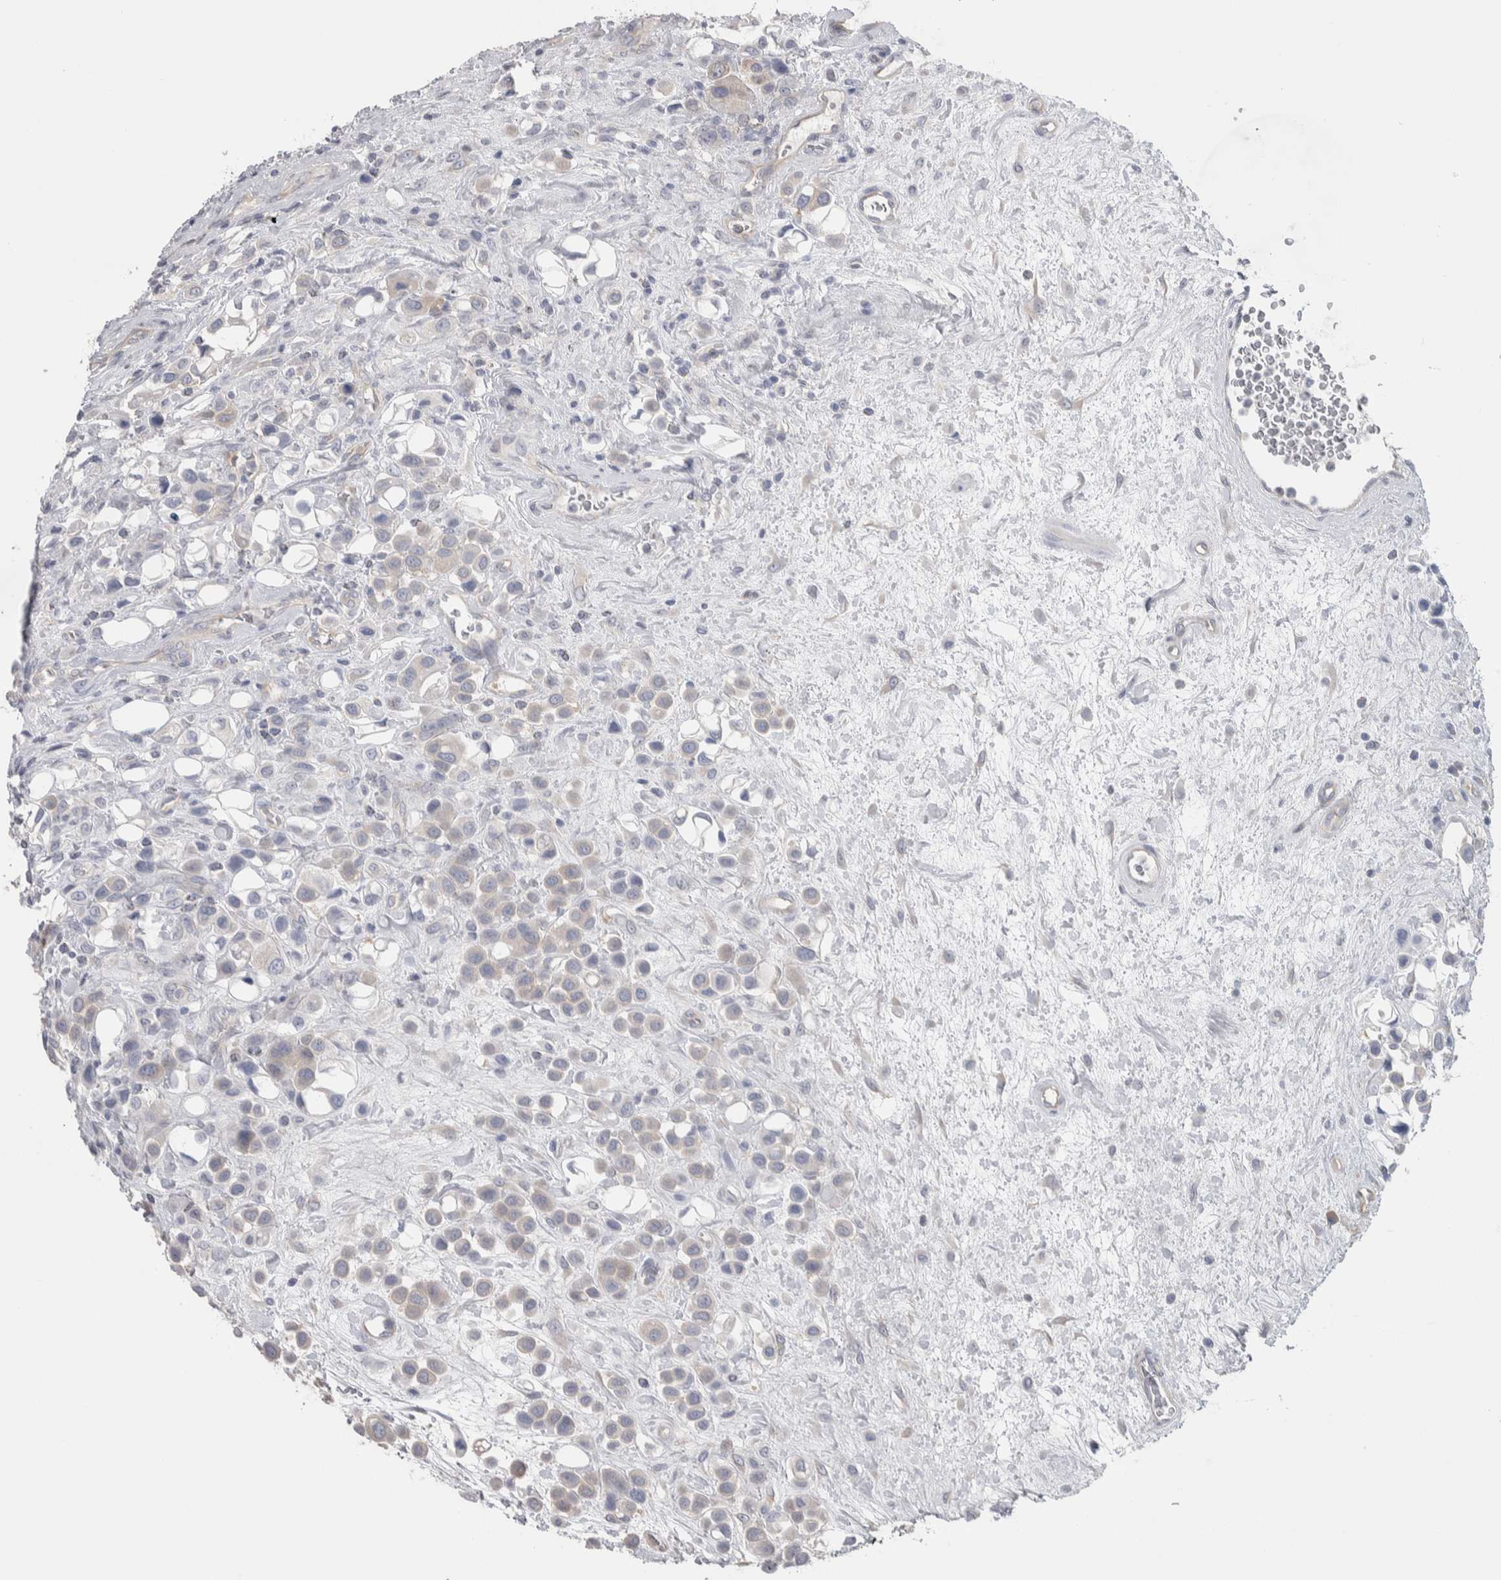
{"staining": {"intensity": "negative", "quantity": "none", "location": "none"}, "tissue": "urothelial cancer", "cell_type": "Tumor cells", "image_type": "cancer", "snomed": [{"axis": "morphology", "description": "Urothelial carcinoma, High grade"}, {"axis": "topography", "description": "Urinary bladder"}], "caption": "This is a photomicrograph of IHC staining of urothelial cancer, which shows no positivity in tumor cells.", "gene": "GPHN", "patient": {"sex": "male", "age": 50}}